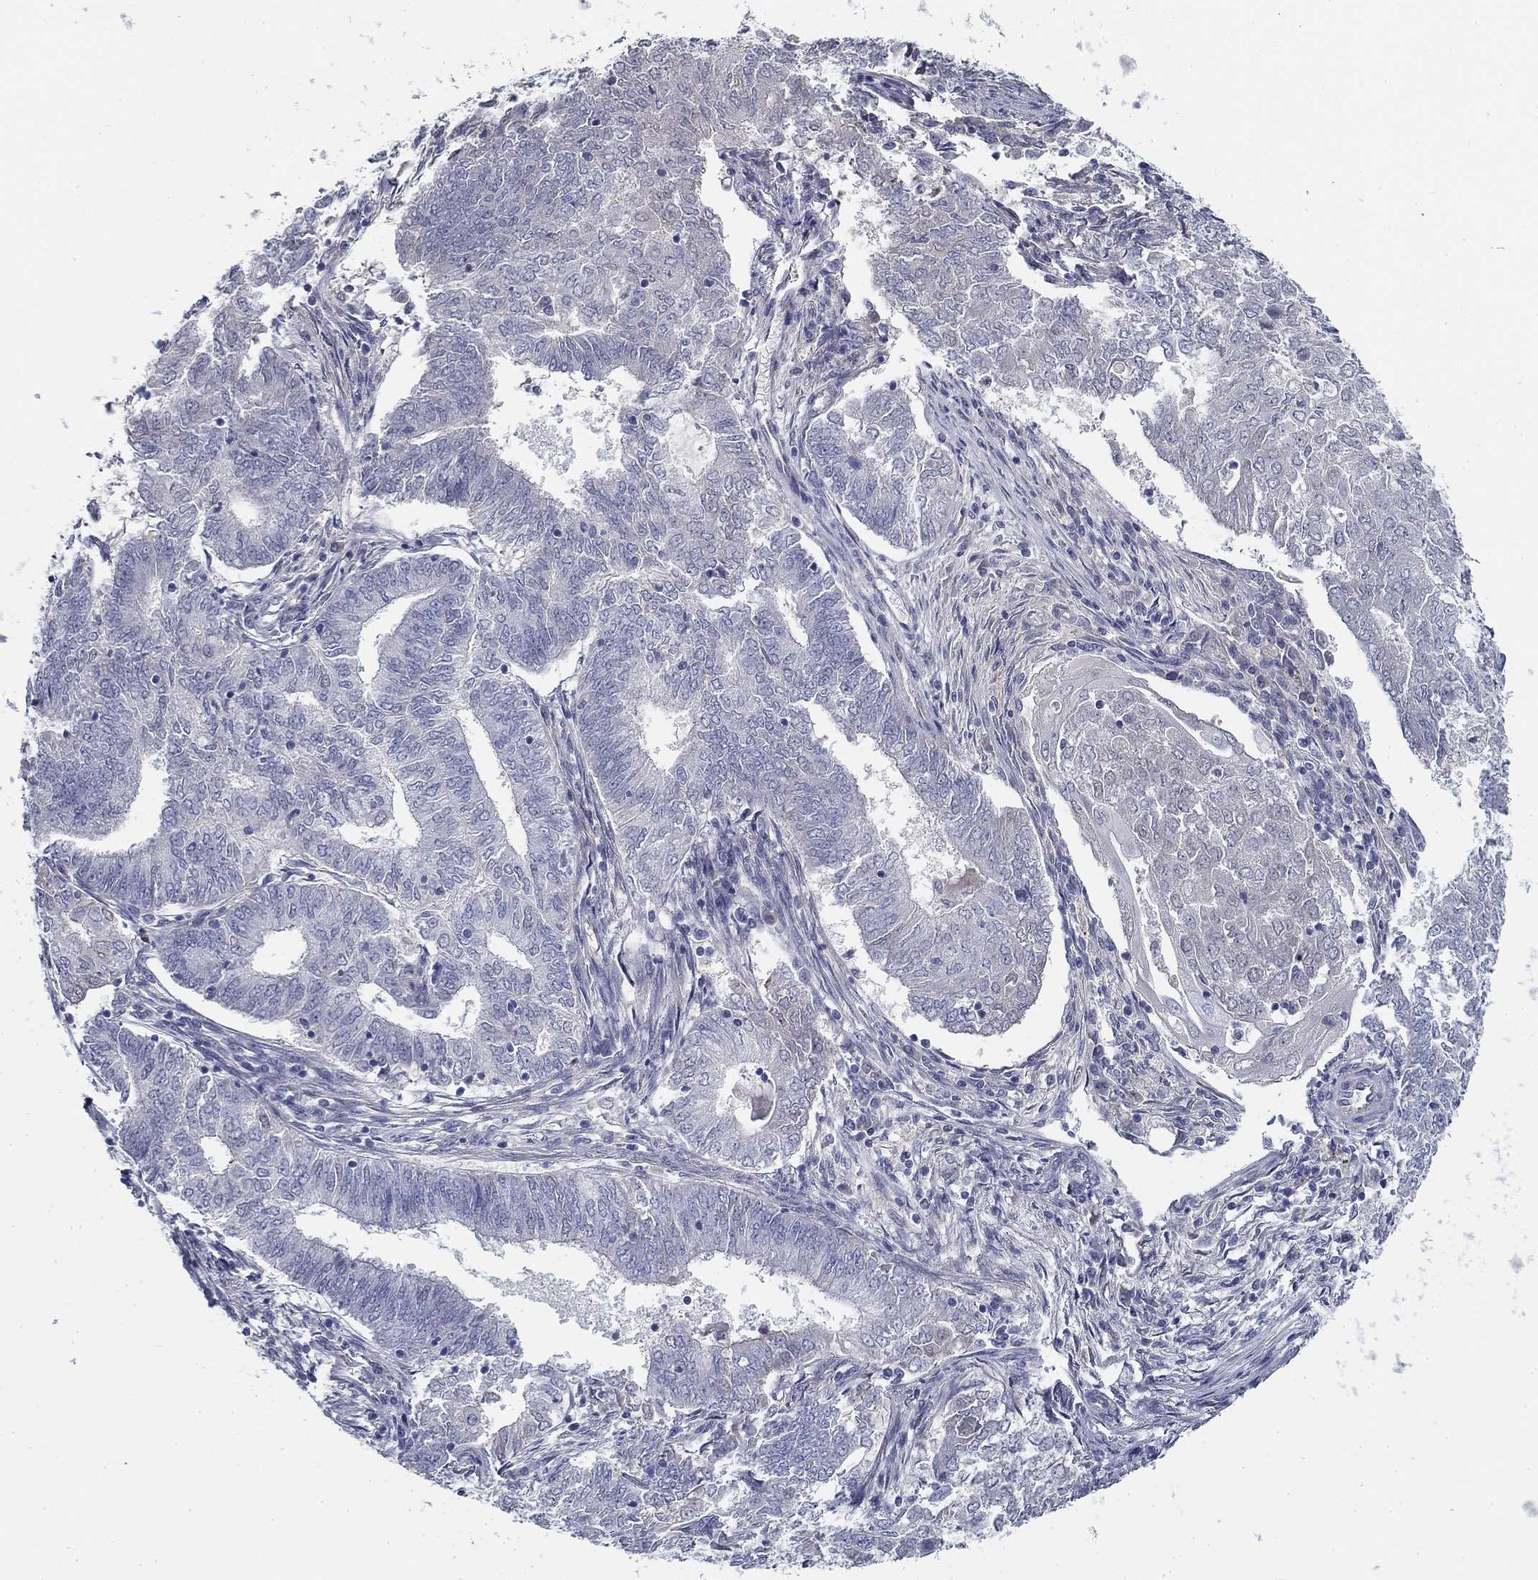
{"staining": {"intensity": "weak", "quantity": "<25%", "location": "nuclear"}, "tissue": "endometrial cancer", "cell_type": "Tumor cells", "image_type": "cancer", "snomed": [{"axis": "morphology", "description": "Adenocarcinoma, NOS"}, {"axis": "topography", "description": "Endometrium"}], "caption": "Endometrial cancer (adenocarcinoma) was stained to show a protein in brown. There is no significant positivity in tumor cells.", "gene": "CPLX4", "patient": {"sex": "female", "age": 62}}